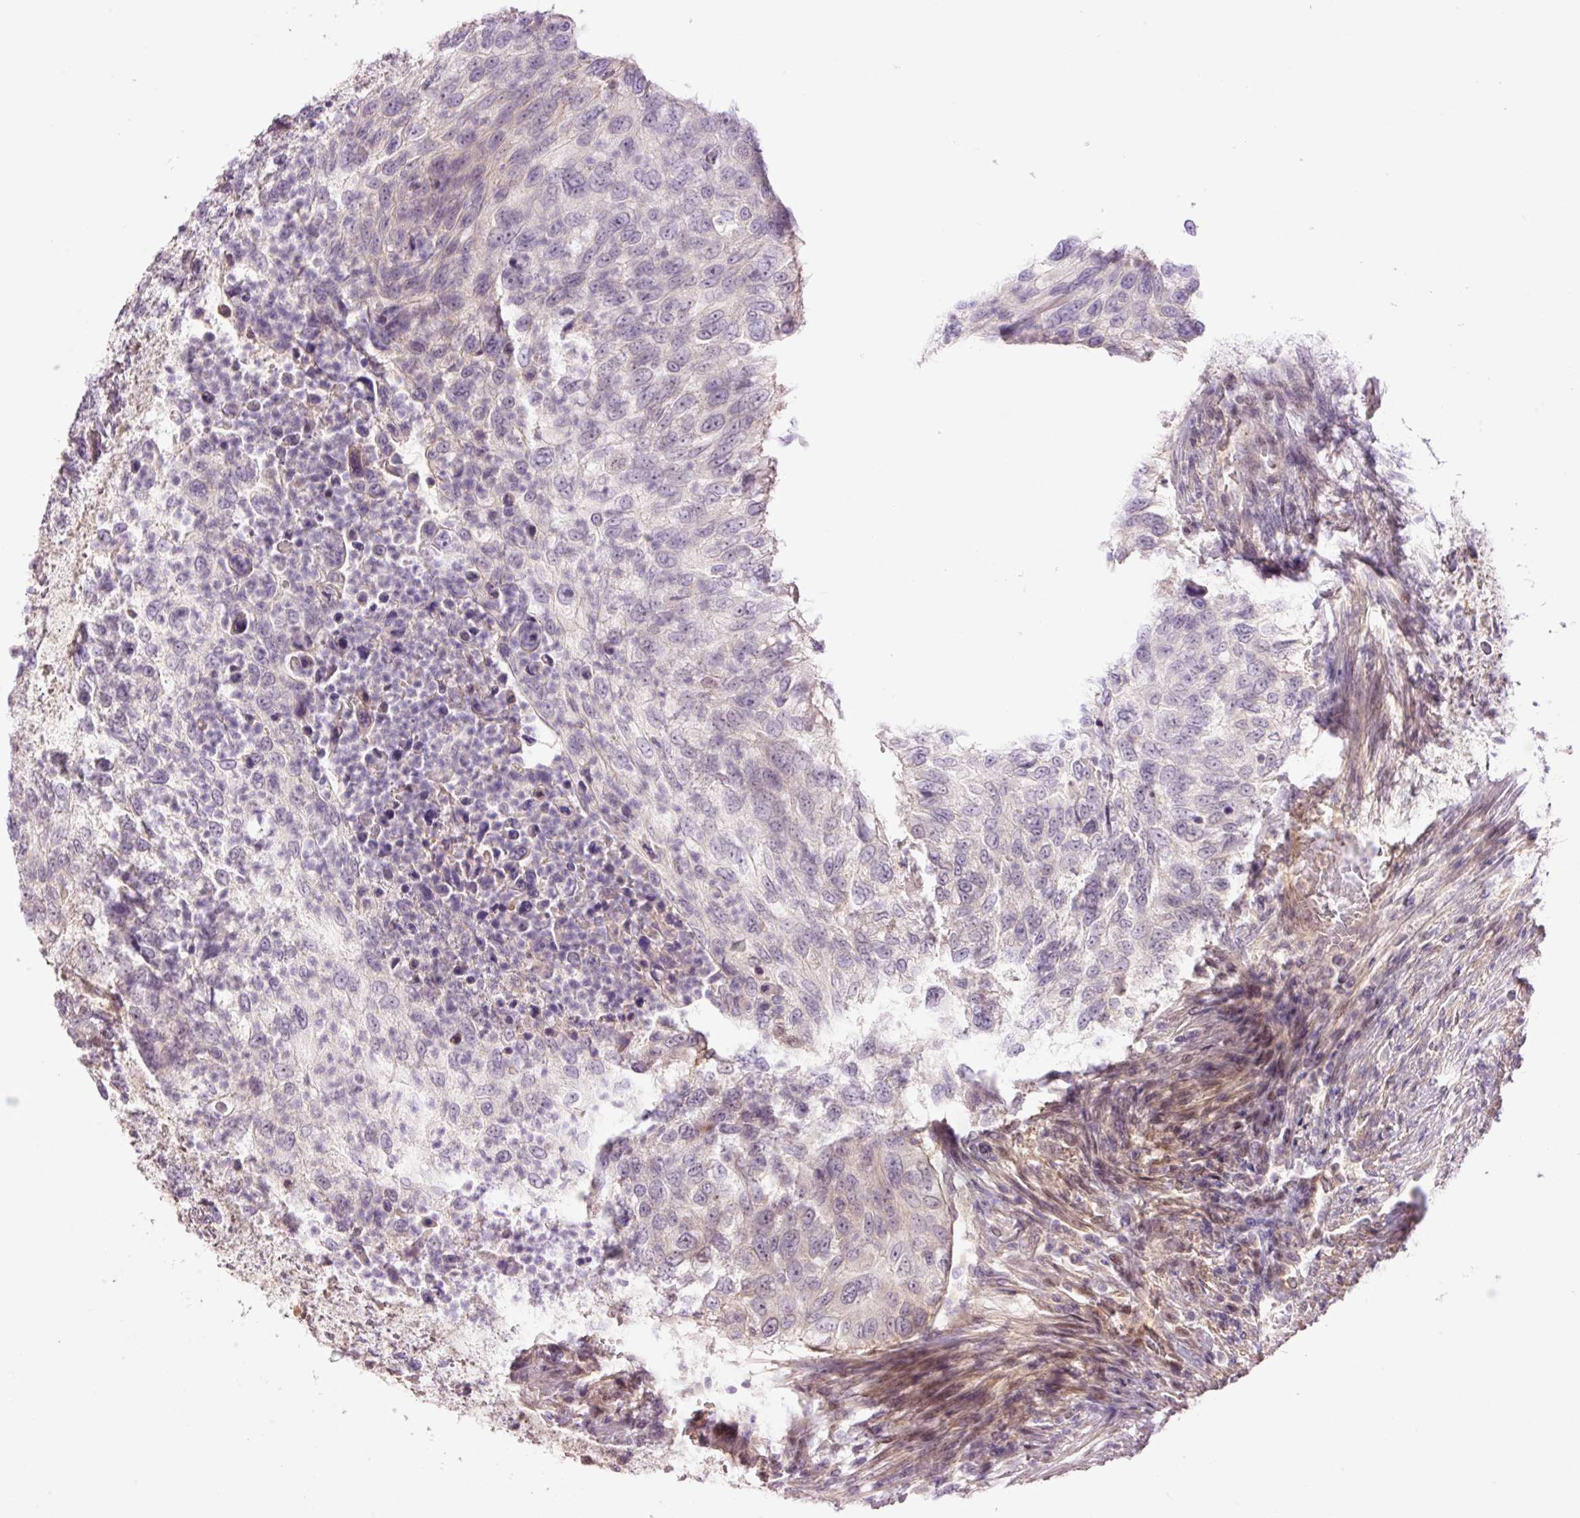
{"staining": {"intensity": "negative", "quantity": "none", "location": "none"}, "tissue": "urothelial cancer", "cell_type": "Tumor cells", "image_type": "cancer", "snomed": [{"axis": "morphology", "description": "Urothelial carcinoma, High grade"}, {"axis": "topography", "description": "Urinary bladder"}], "caption": "High-grade urothelial carcinoma stained for a protein using IHC displays no positivity tumor cells.", "gene": "SLC29A3", "patient": {"sex": "female", "age": 60}}